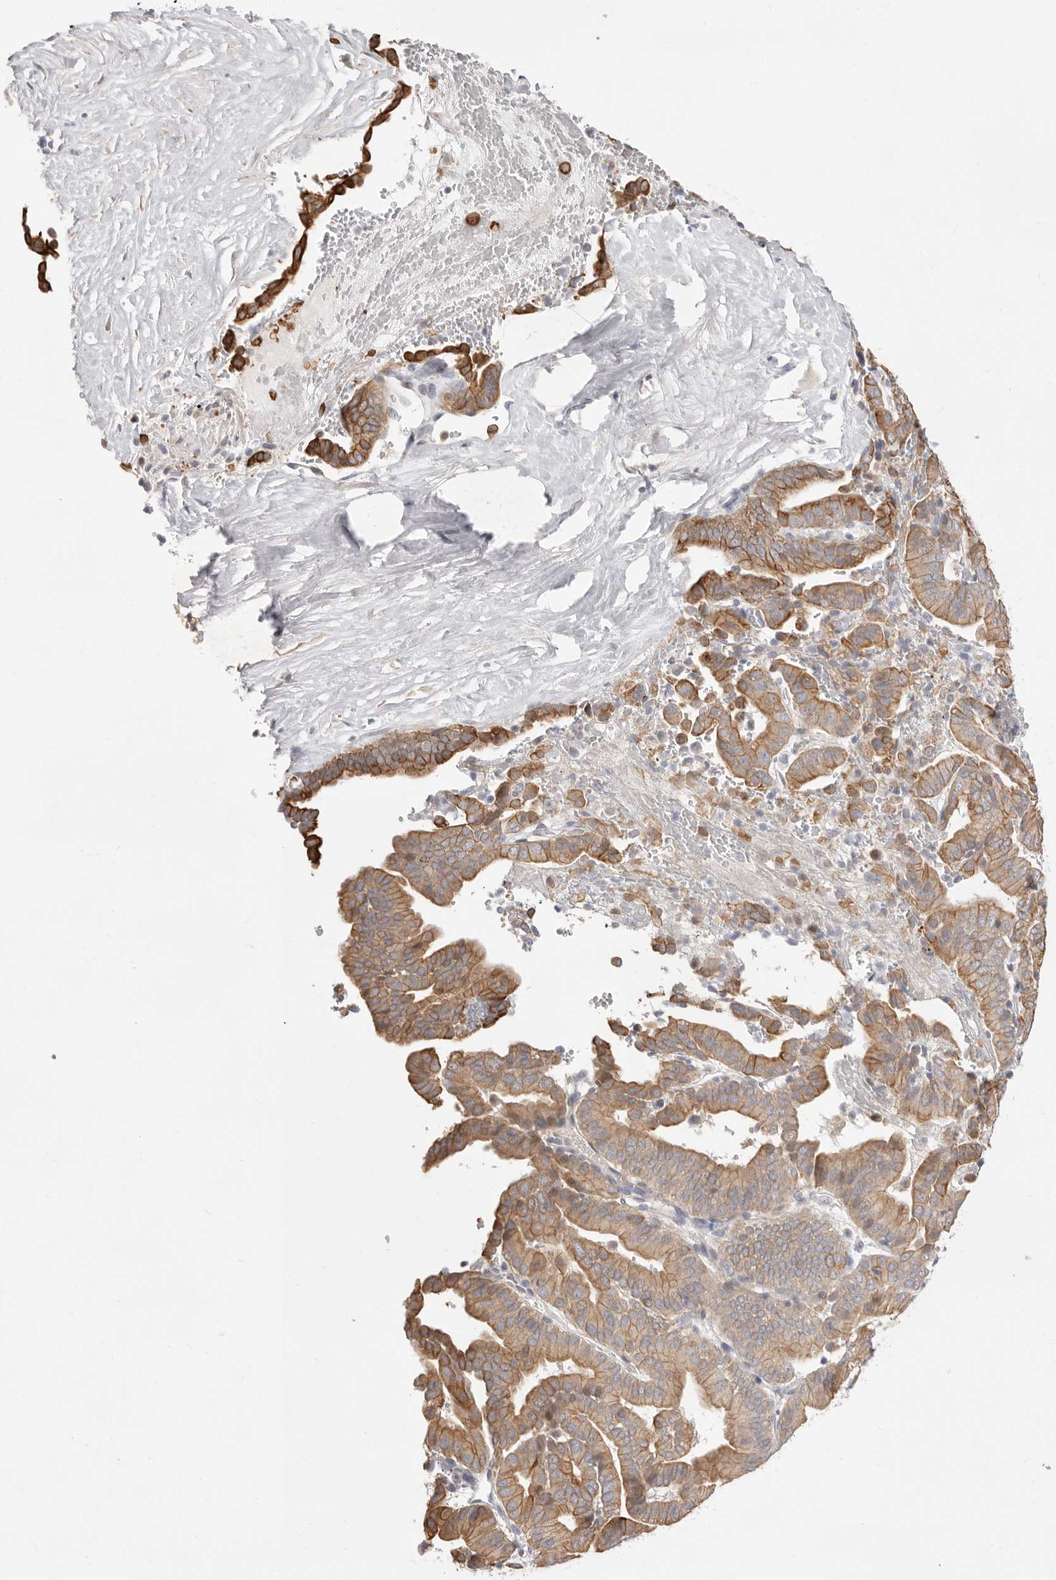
{"staining": {"intensity": "strong", "quantity": ">75%", "location": "cytoplasmic/membranous"}, "tissue": "liver cancer", "cell_type": "Tumor cells", "image_type": "cancer", "snomed": [{"axis": "morphology", "description": "Cholangiocarcinoma"}, {"axis": "topography", "description": "Liver"}], "caption": "Human liver cancer stained with a brown dye displays strong cytoplasmic/membranous positive staining in about >75% of tumor cells.", "gene": "USH1C", "patient": {"sex": "female", "age": 75}}